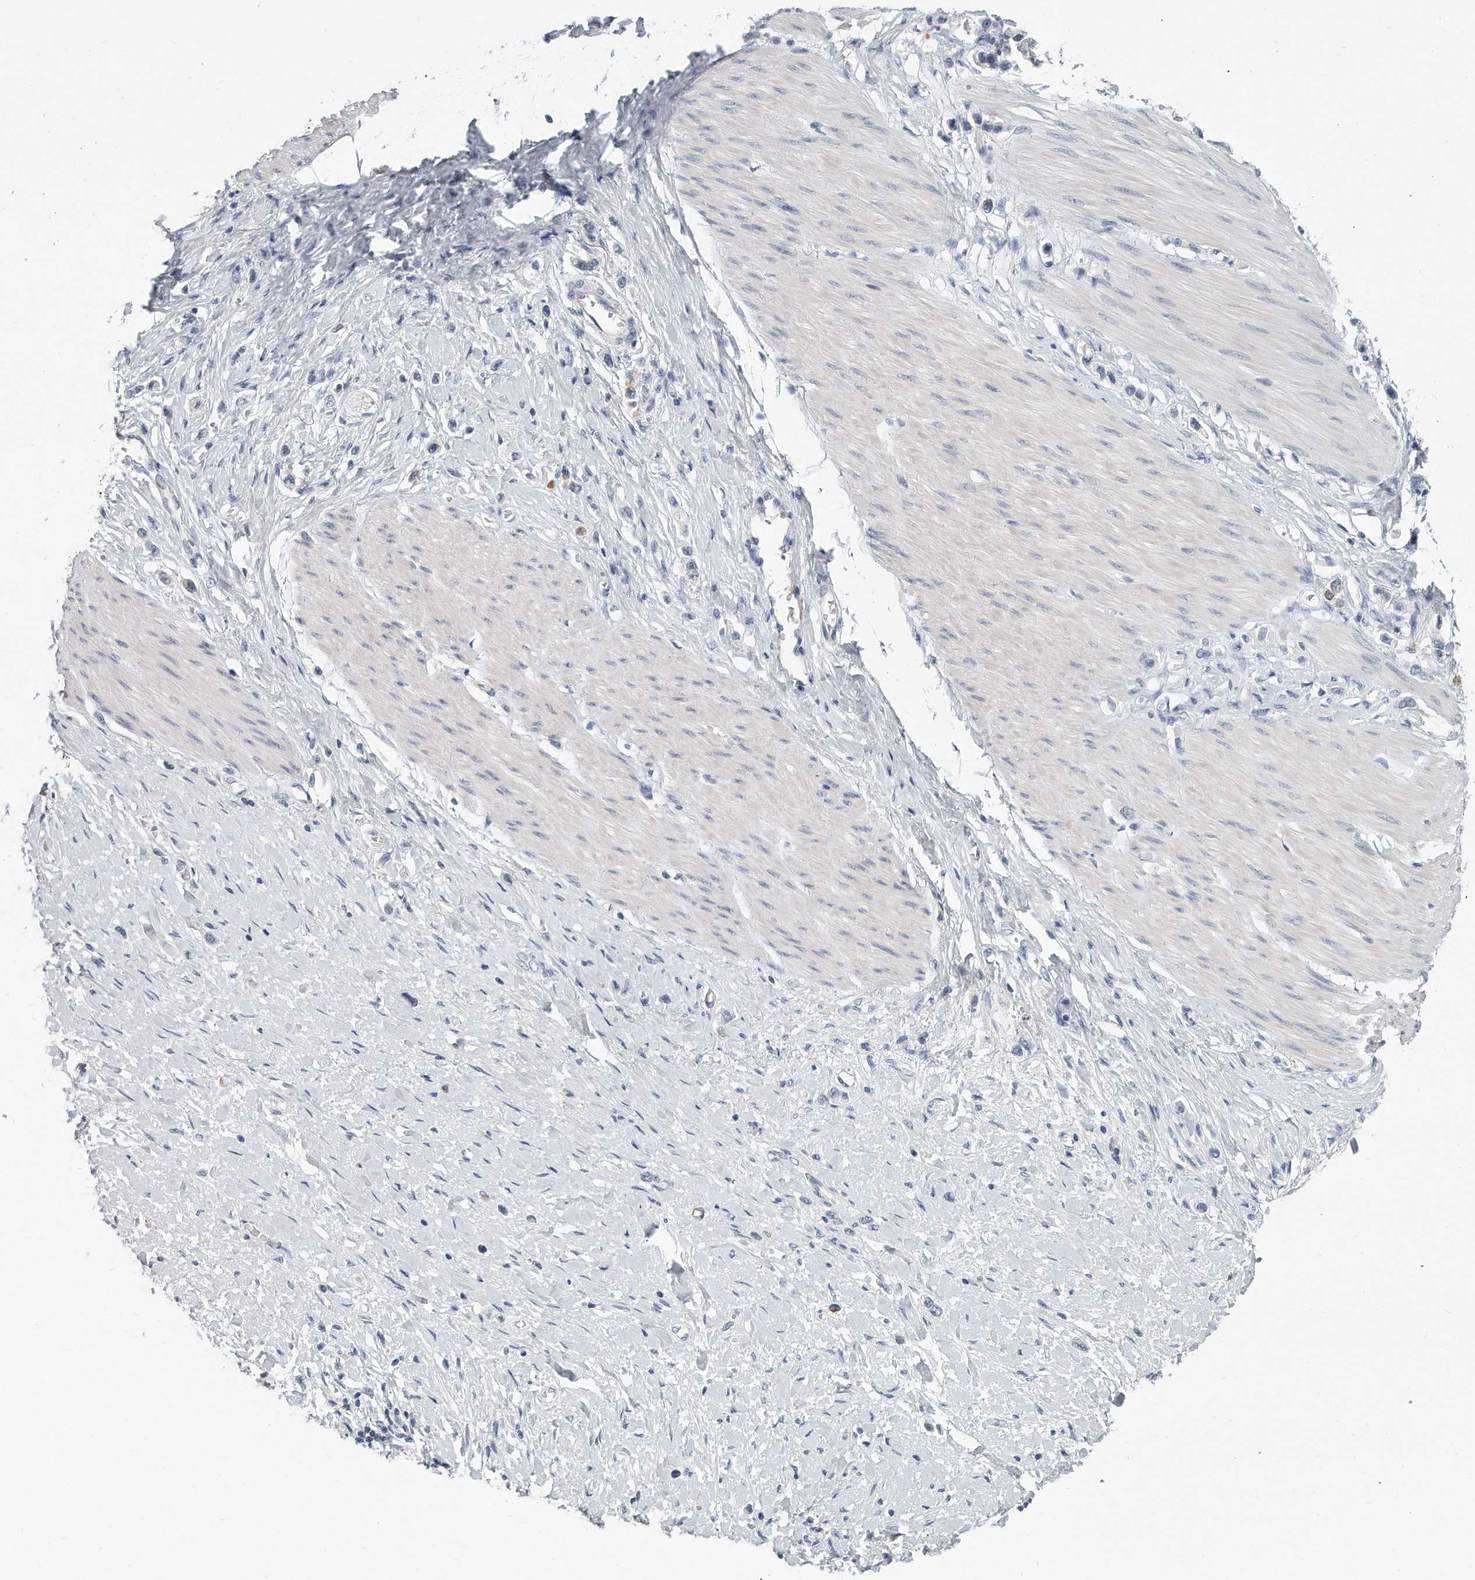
{"staining": {"intensity": "negative", "quantity": "none", "location": "none"}, "tissue": "stomach cancer", "cell_type": "Tumor cells", "image_type": "cancer", "snomed": [{"axis": "morphology", "description": "Adenocarcinoma, NOS"}, {"axis": "topography", "description": "Stomach"}], "caption": "The image exhibits no staining of tumor cells in adenocarcinoma (stomach). (DAB immunohistochemistry (IHC) with hematoxylin counter stain).", "gene": "KLHL7", "patient": {"sex": "female", "age": 65}}